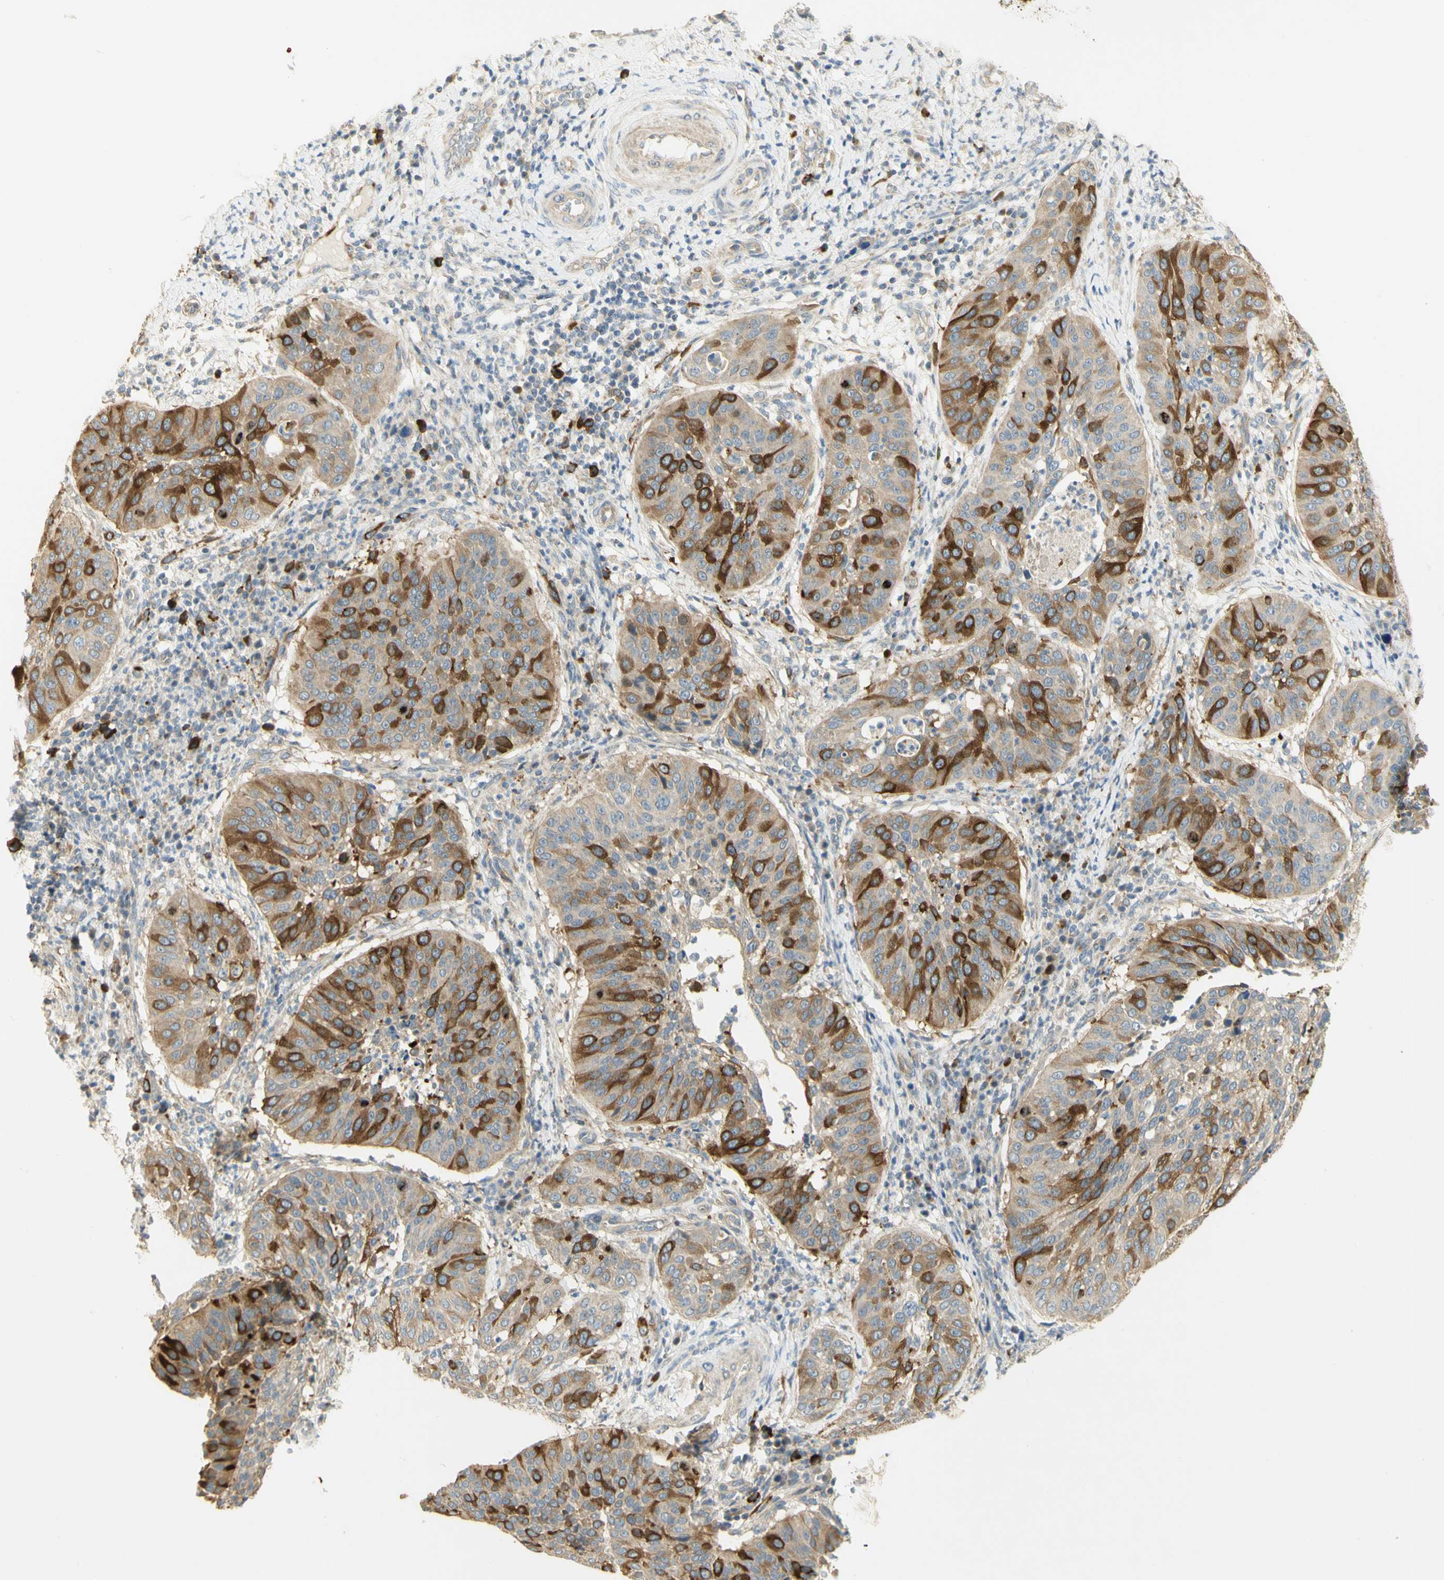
{"staining": {"intensity": "strong", "quantity": "25%-75%", "location": "cytoplasmic/membranous"}, "tissue": "cervical cancer", "cell_type": "Tumor cells", "image_type": "cancer", "snomed": [{"axis": "morphology", "description": "Normal tissue, NOS"}, {"axis": "morphology", "description": "Squamous cell carcinoma, NOS"}, {"axis": "topography", "description": "Cervix"}], "caption": "Human cervical cancer (squamous cell carcinoma) stained for a protein (brown) displays strong cytoplasmic/membranous positive expression in approximately 25%-75% of tumor cells.", "gene": "KIF11", "patient": {"sex": "female", "age": 39}}